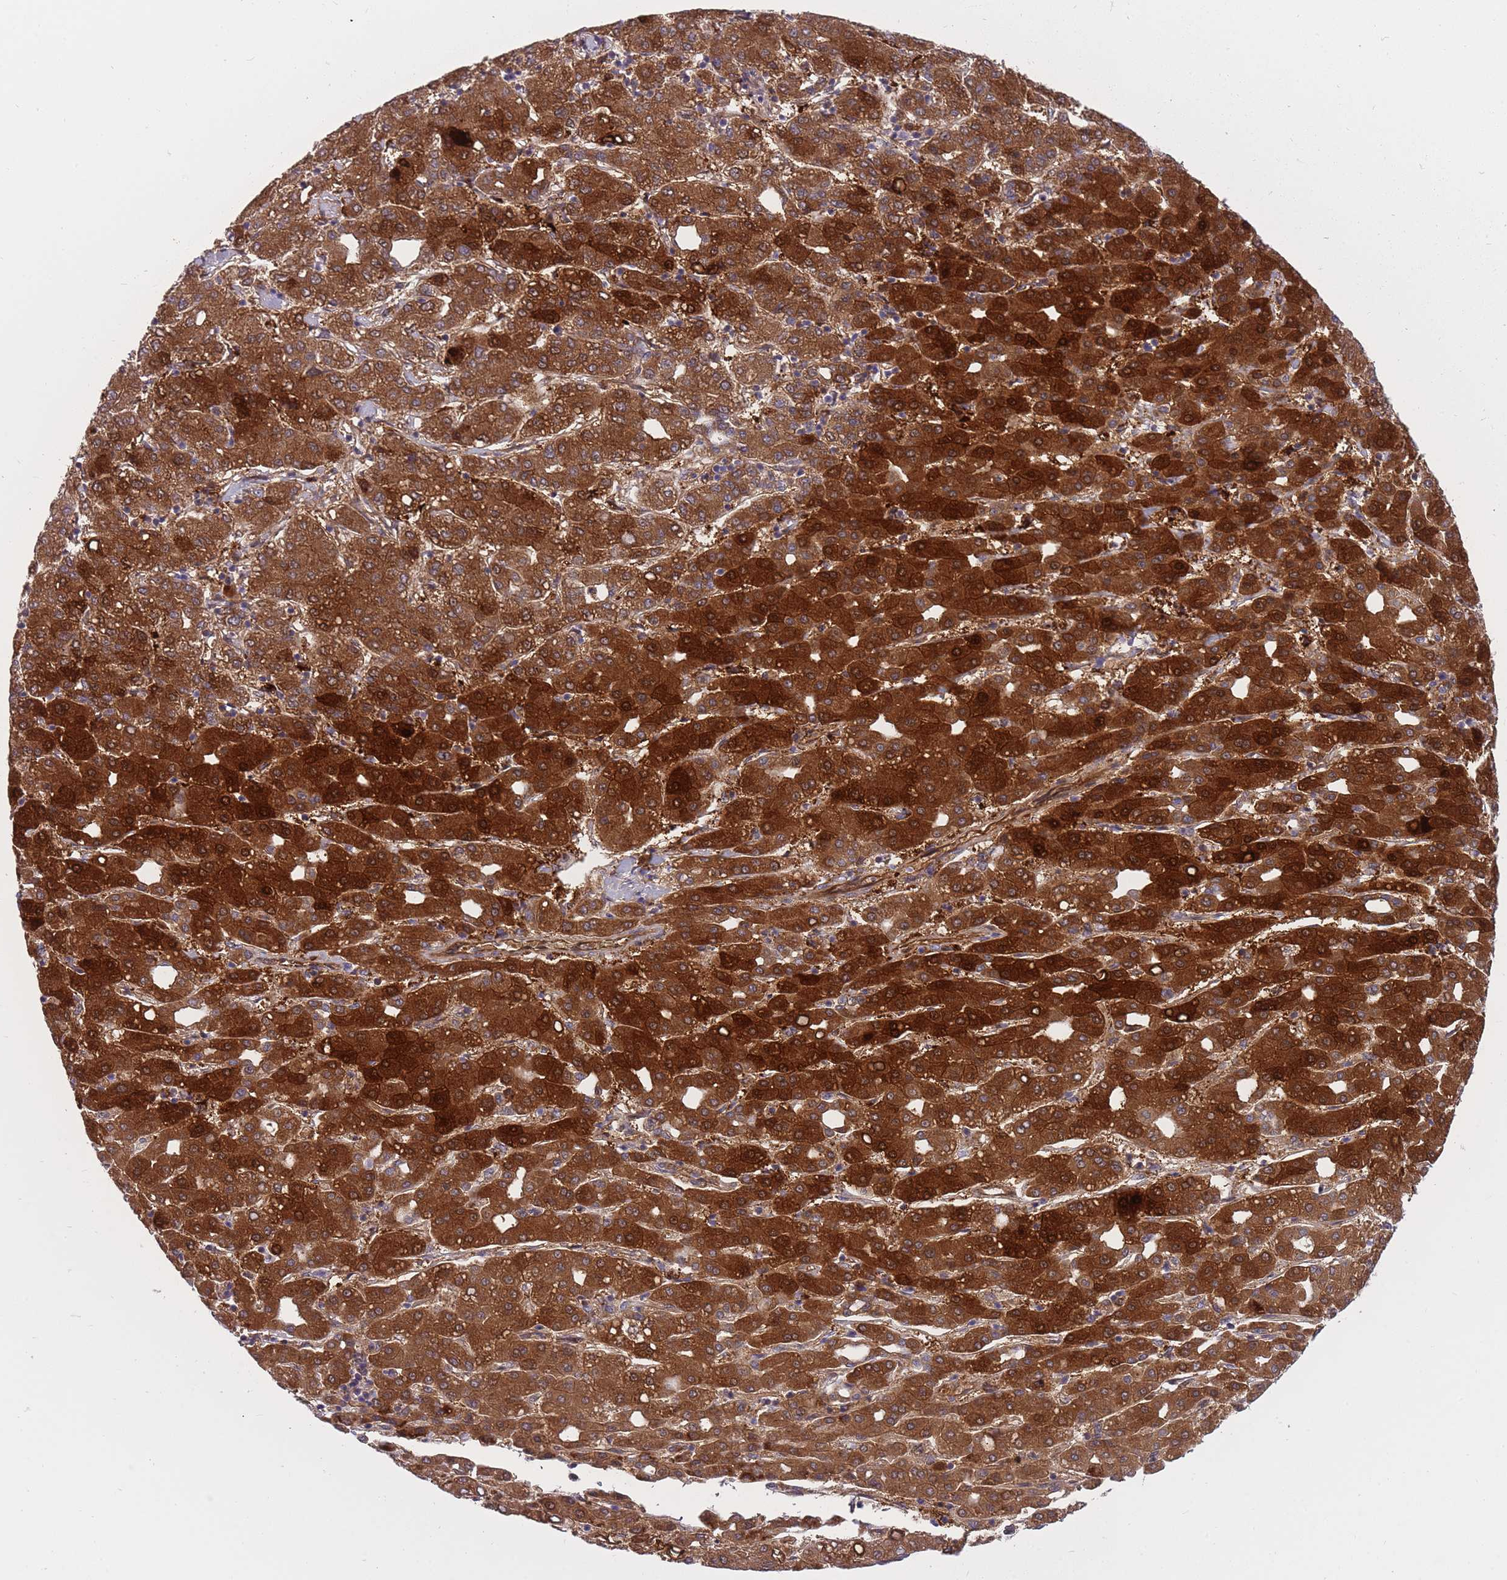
{"staining": {"intensity": "strong", "quantity": ">75%", "location": "cytoplasmic/membranous"}, "tissue": "liver cancer", "cell_type": "Tumor cells", "image_type": "cancer", "snomed": [{"axis": "morphology", "description": "Carcinoma, Hepatocellular, NOS"}, {"axis": "topography", "description": "Liver"}], "caption": "The image exhibits staining of liver hepatocellular carcinoma, revealing strong cytoplasmic/membranous protein expression (brown color) within tumor cells. (DAB (3,3'-diaminobenzidine) = brown stain, brightfield microscopy at high magnification).", "gene": "CRYGN", "patient": {"sex": "male", "age": 65}}